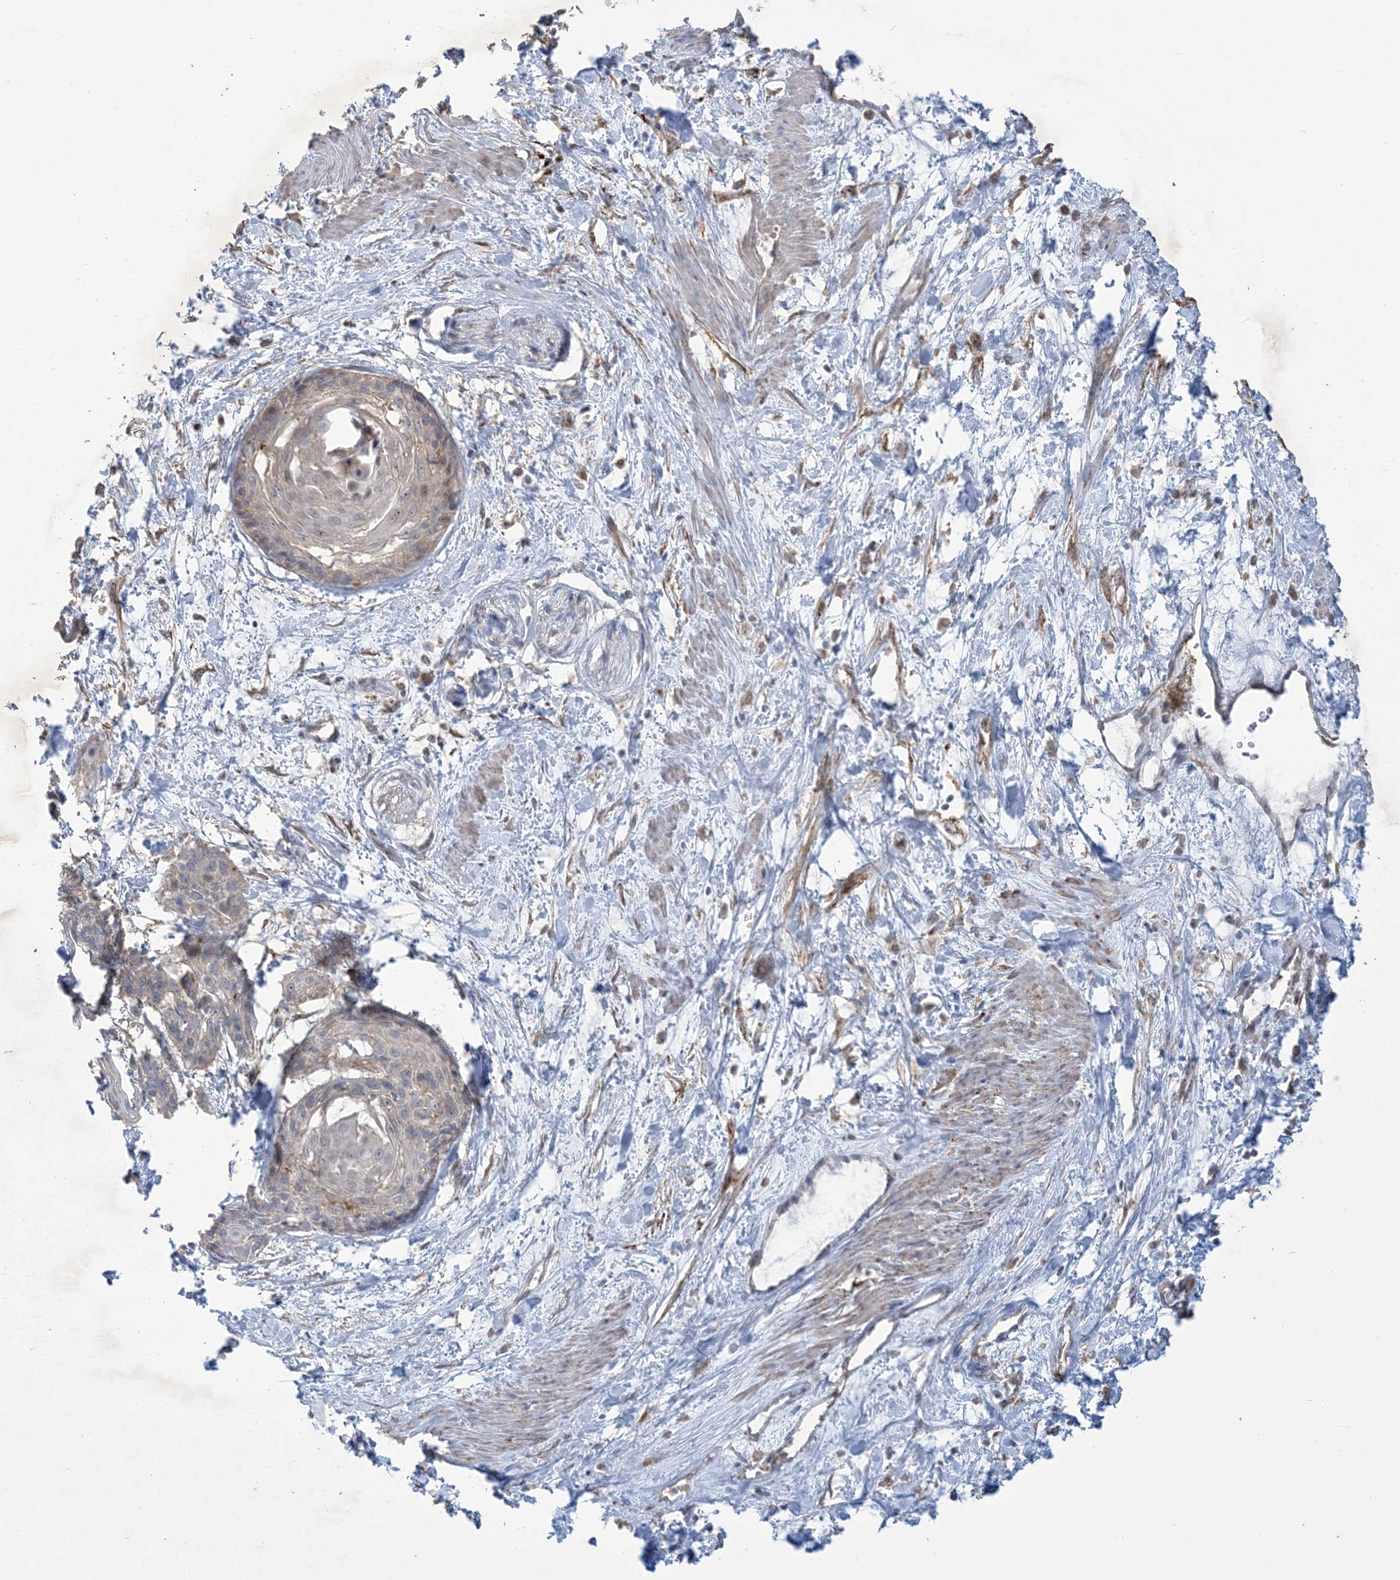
{"staining": {"intensity": "negative", "quantity": "none", "location": "none"}, "tissue": "cervical cancer", "cell_type": "Tumor cells", "image_type": "cancer", "snomed": [{"axis": "morphology", "description": "Squamous cell carcinoma, NOS"}, {"axis": "topography", "description": "Cervix"}], "caption": "DAB immunohistochemical staining of human cervical cancer exhibits no significant expression in tumor cells.", "gene": "KLHL18", "patient": {"sex": "female", "age": 57}}